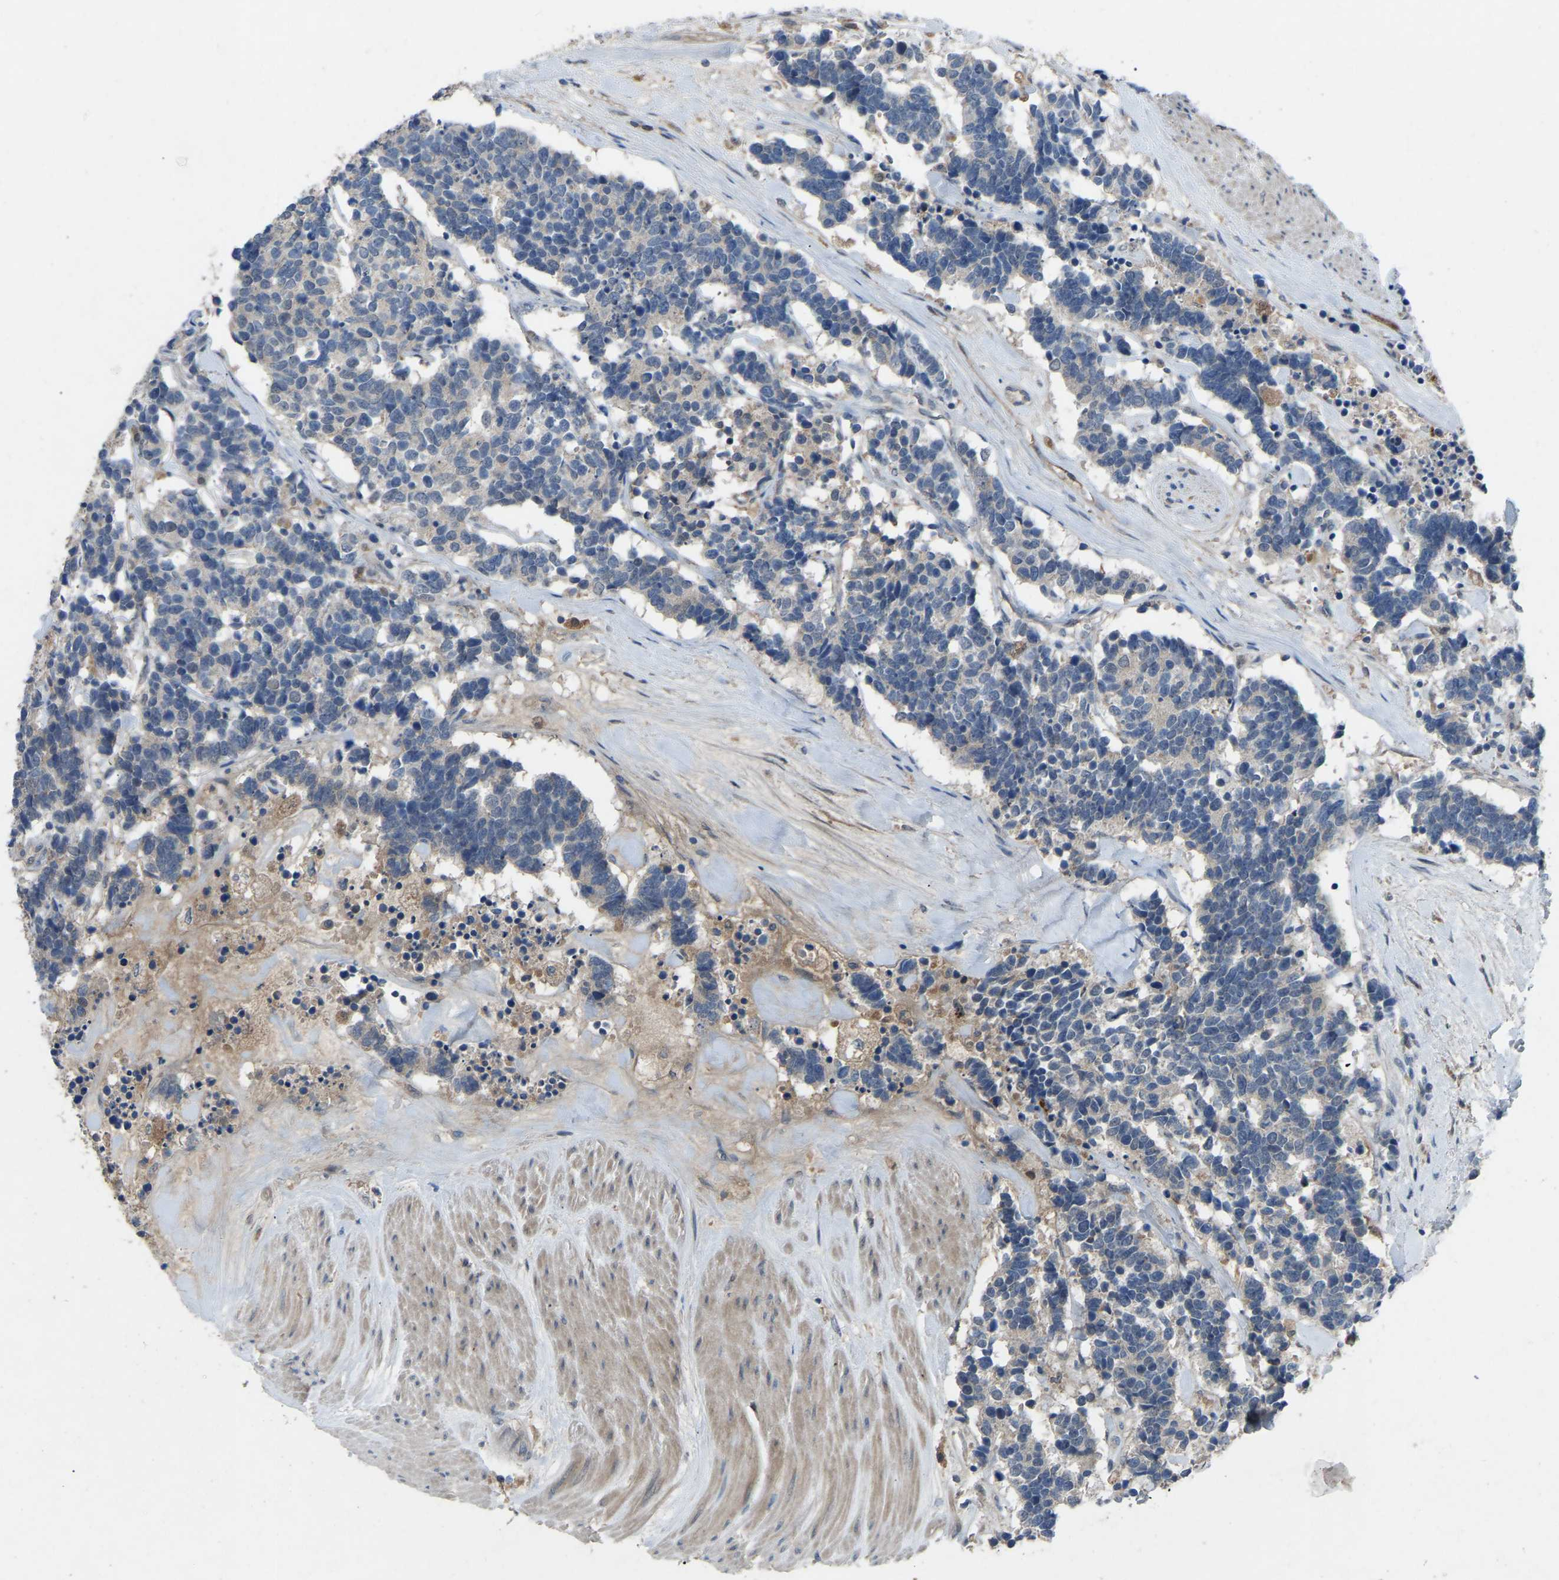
{"staining": {"intensity": "negative", "quantity": "none", "location": "none"}, "tissue": "carcinoid", "cell_type": "Tumor cells", "image_type": "cancer", "snomed": [{"axis": "morphology", "description": "Carcinoma, NOS"}, {"axis": "morphology", "description": "Carcinoid, malignant, NOS"}, {"axis": "topography", "description": "Urinary bladder"}], "caption": "An image of carcinoid stained for a protein shows no brown staining in tumor cells.", "gene": "FHIT", "patient": {"sex": "male", "age": 57}}